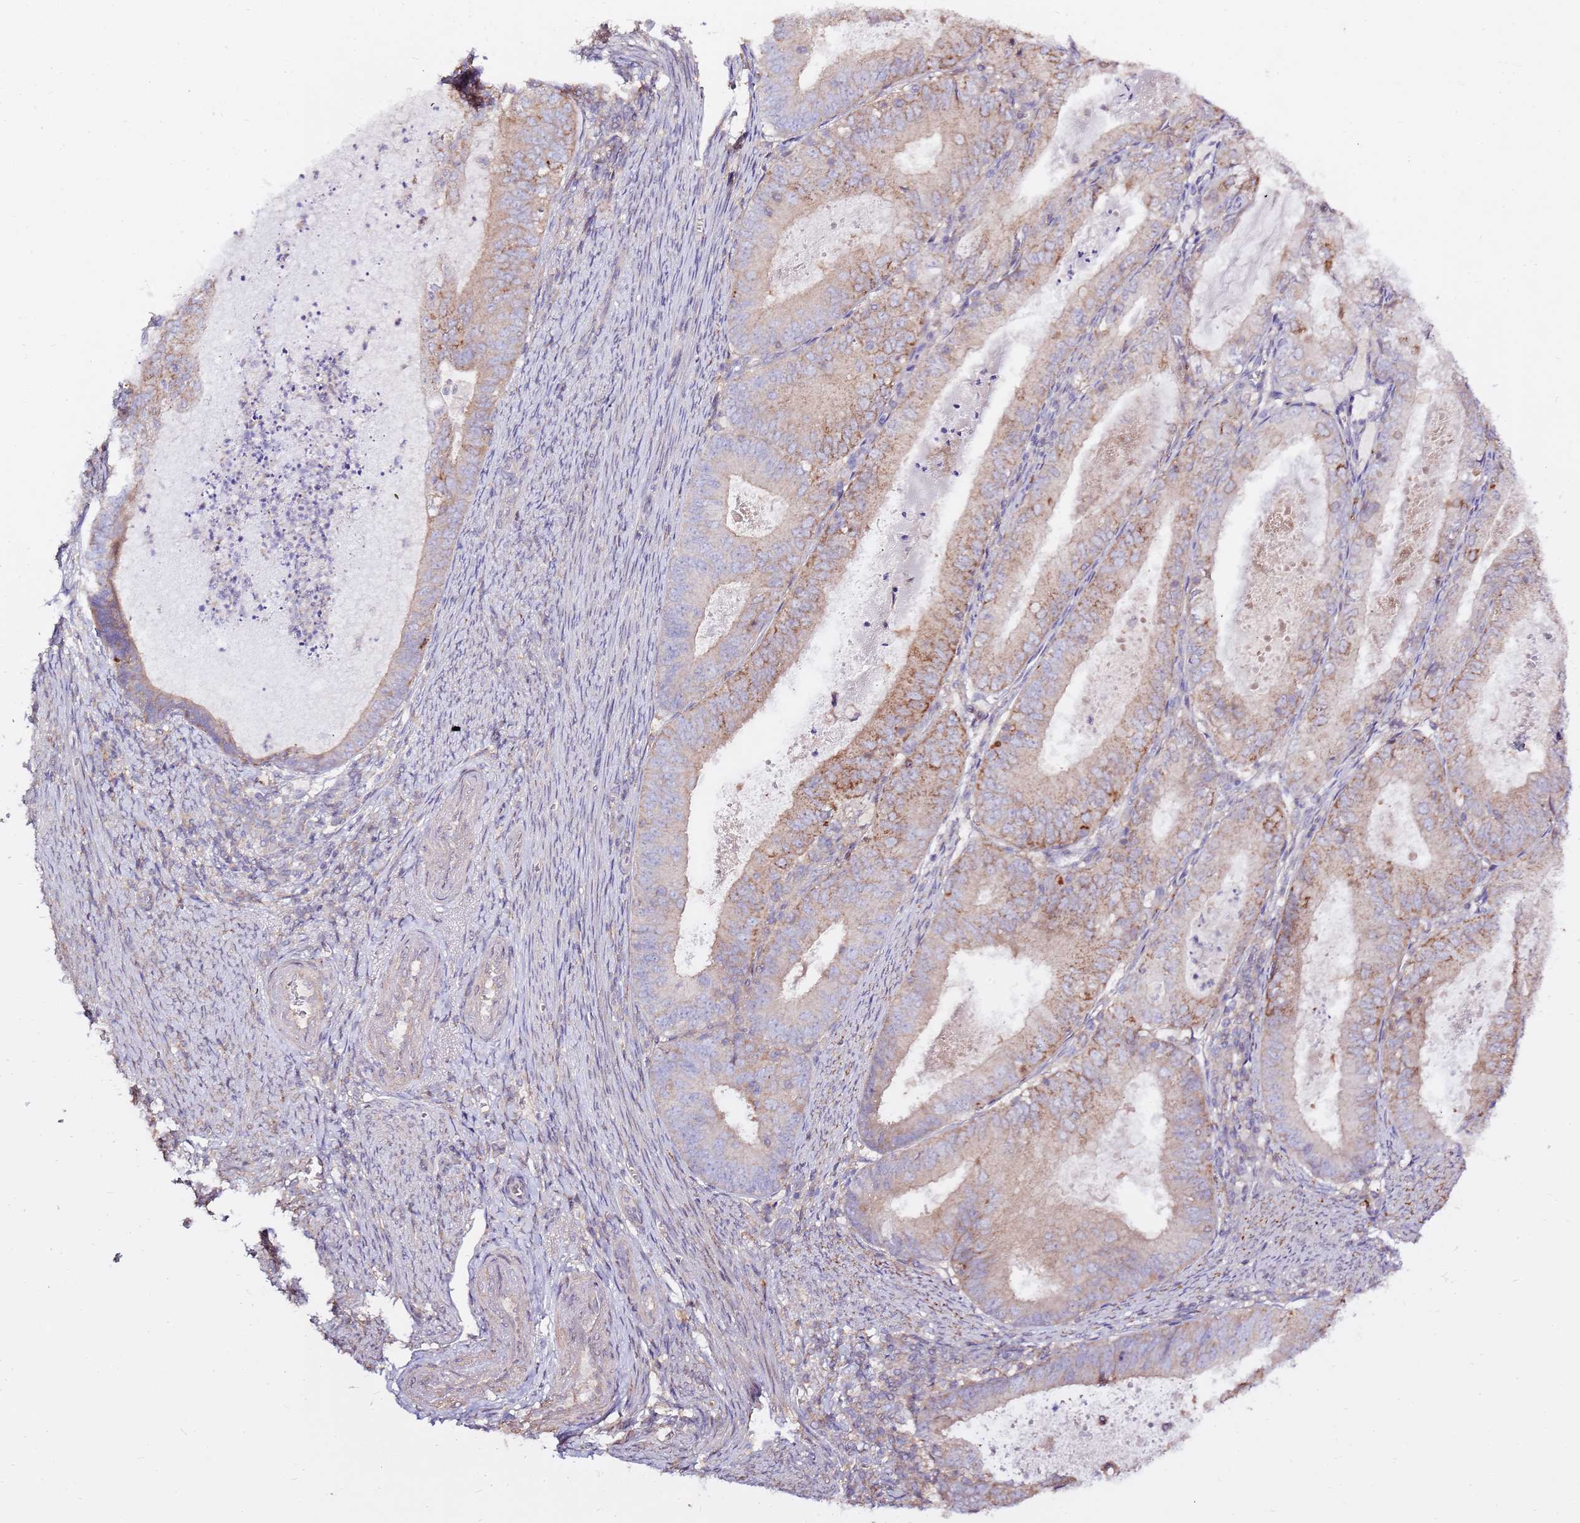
{"staining": {"intensity": "moderate", "quantity": "<25%", "location": "cytoplasmic/membranous"}, "tissue": "endometrial cancer", "cell_type": "Tumor cells", "image_type": "cancer", "snomed": [{"axis": "morphology", "description": "Adenocarcinoma, NOS"}, {"axis": "topography", "description": "Endometrium"}], "caption": "Endometrial cancer (adenocarcinoma) stained with a brown dye exhibits moderate cytoplasmic/membranous positive expression in about <25% of tumor cells.", "gene": "EVA1B", "patient": {"sex": "female", "age": 57}}